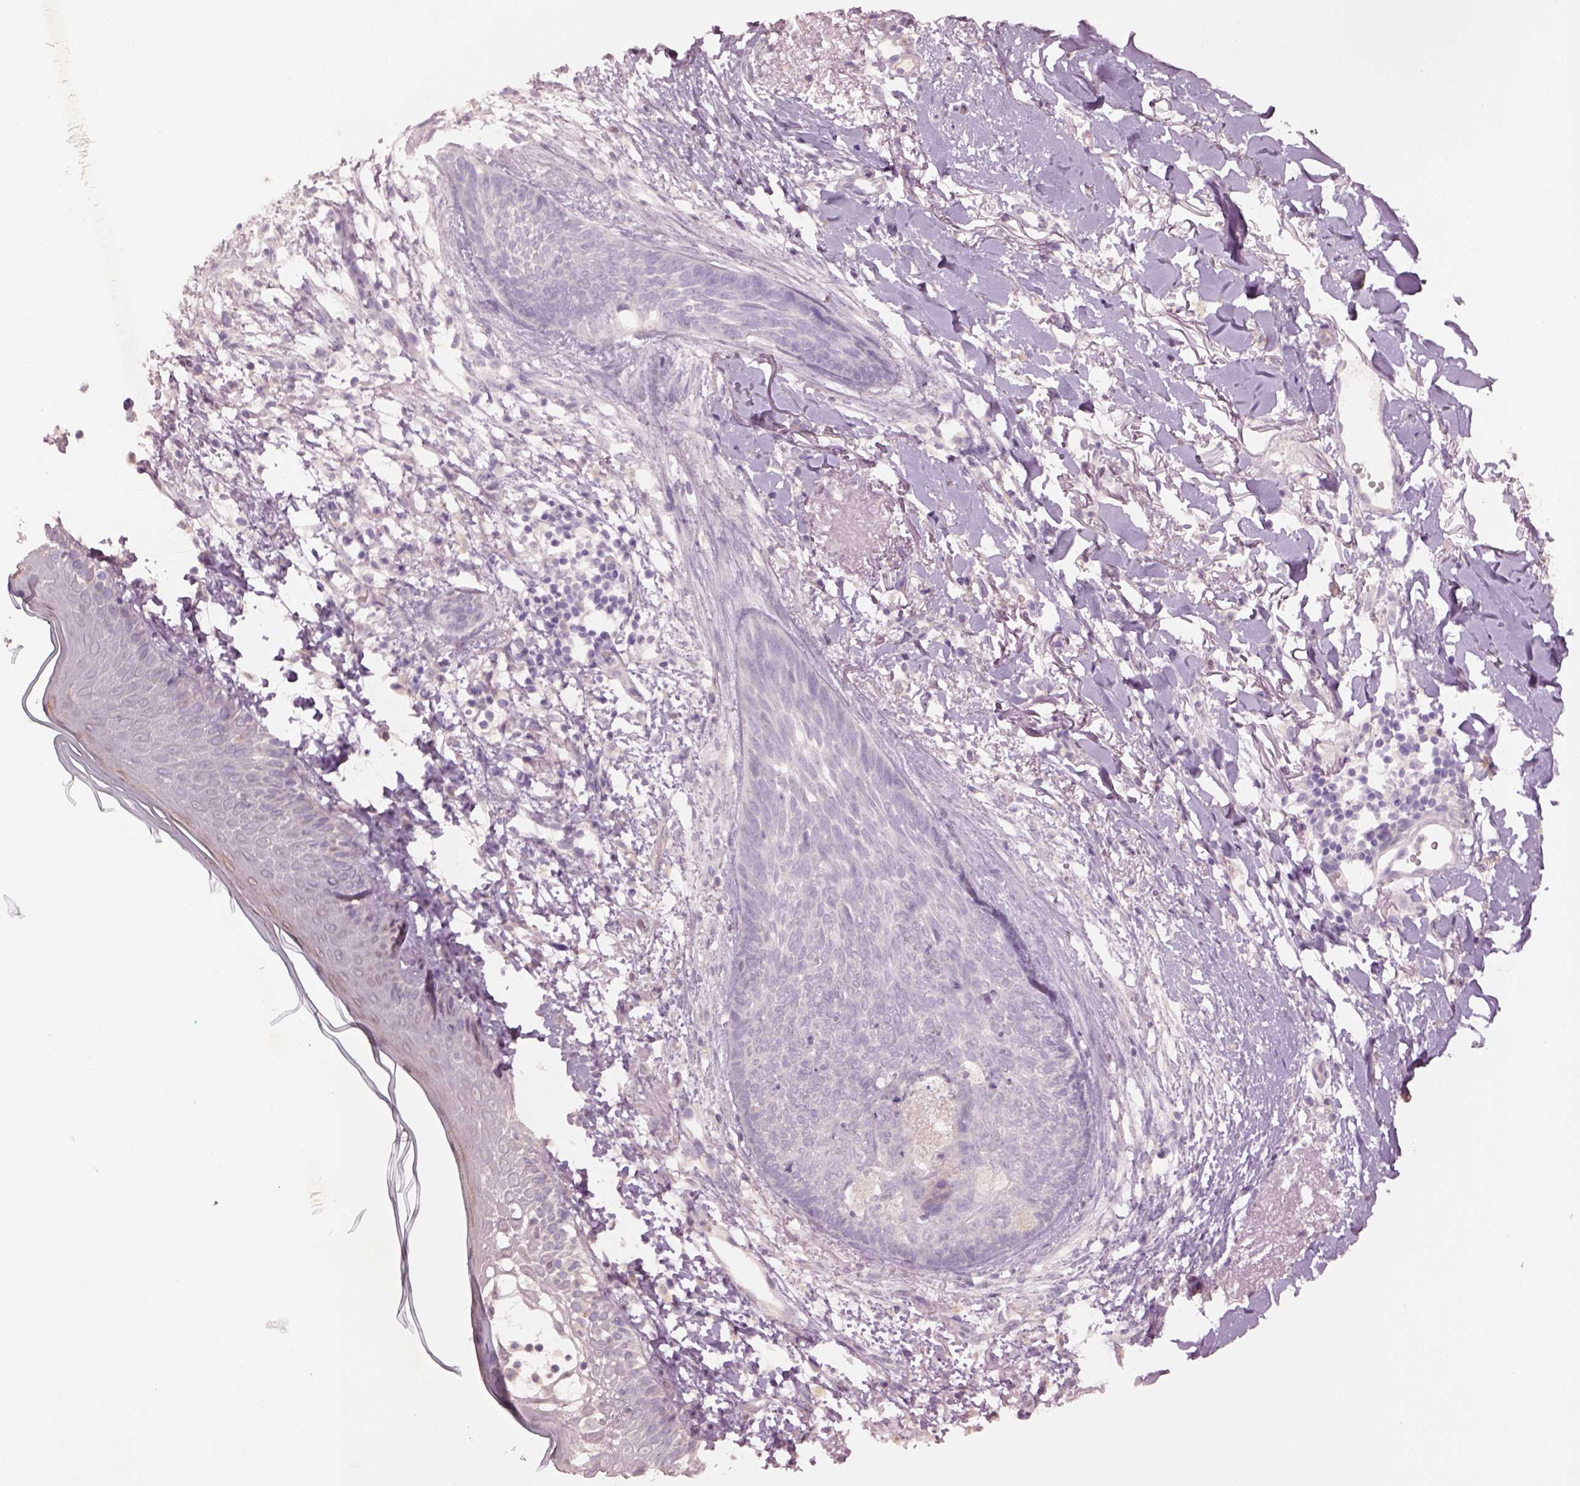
{"staining": {"intensity": "negative", "quantity": "none", "location": "none"}, "tissue": "skin cancer", "cell_type": "Tumor cells", "image_type": "cancer", "snomed": [{"axis": "morphology", "description": "Normal tissue, NOS"}, {"axis": "morphology", "description": "Basal cell carcinoma"}, {"axis": "topography", "description": "Skin"}], "caption": "The micrograph exhibits no staining of tumor cells in skin basal cell carcinoma.", "gene": "KCNIP3", "patient": {"sex": "male", "age": 84}}